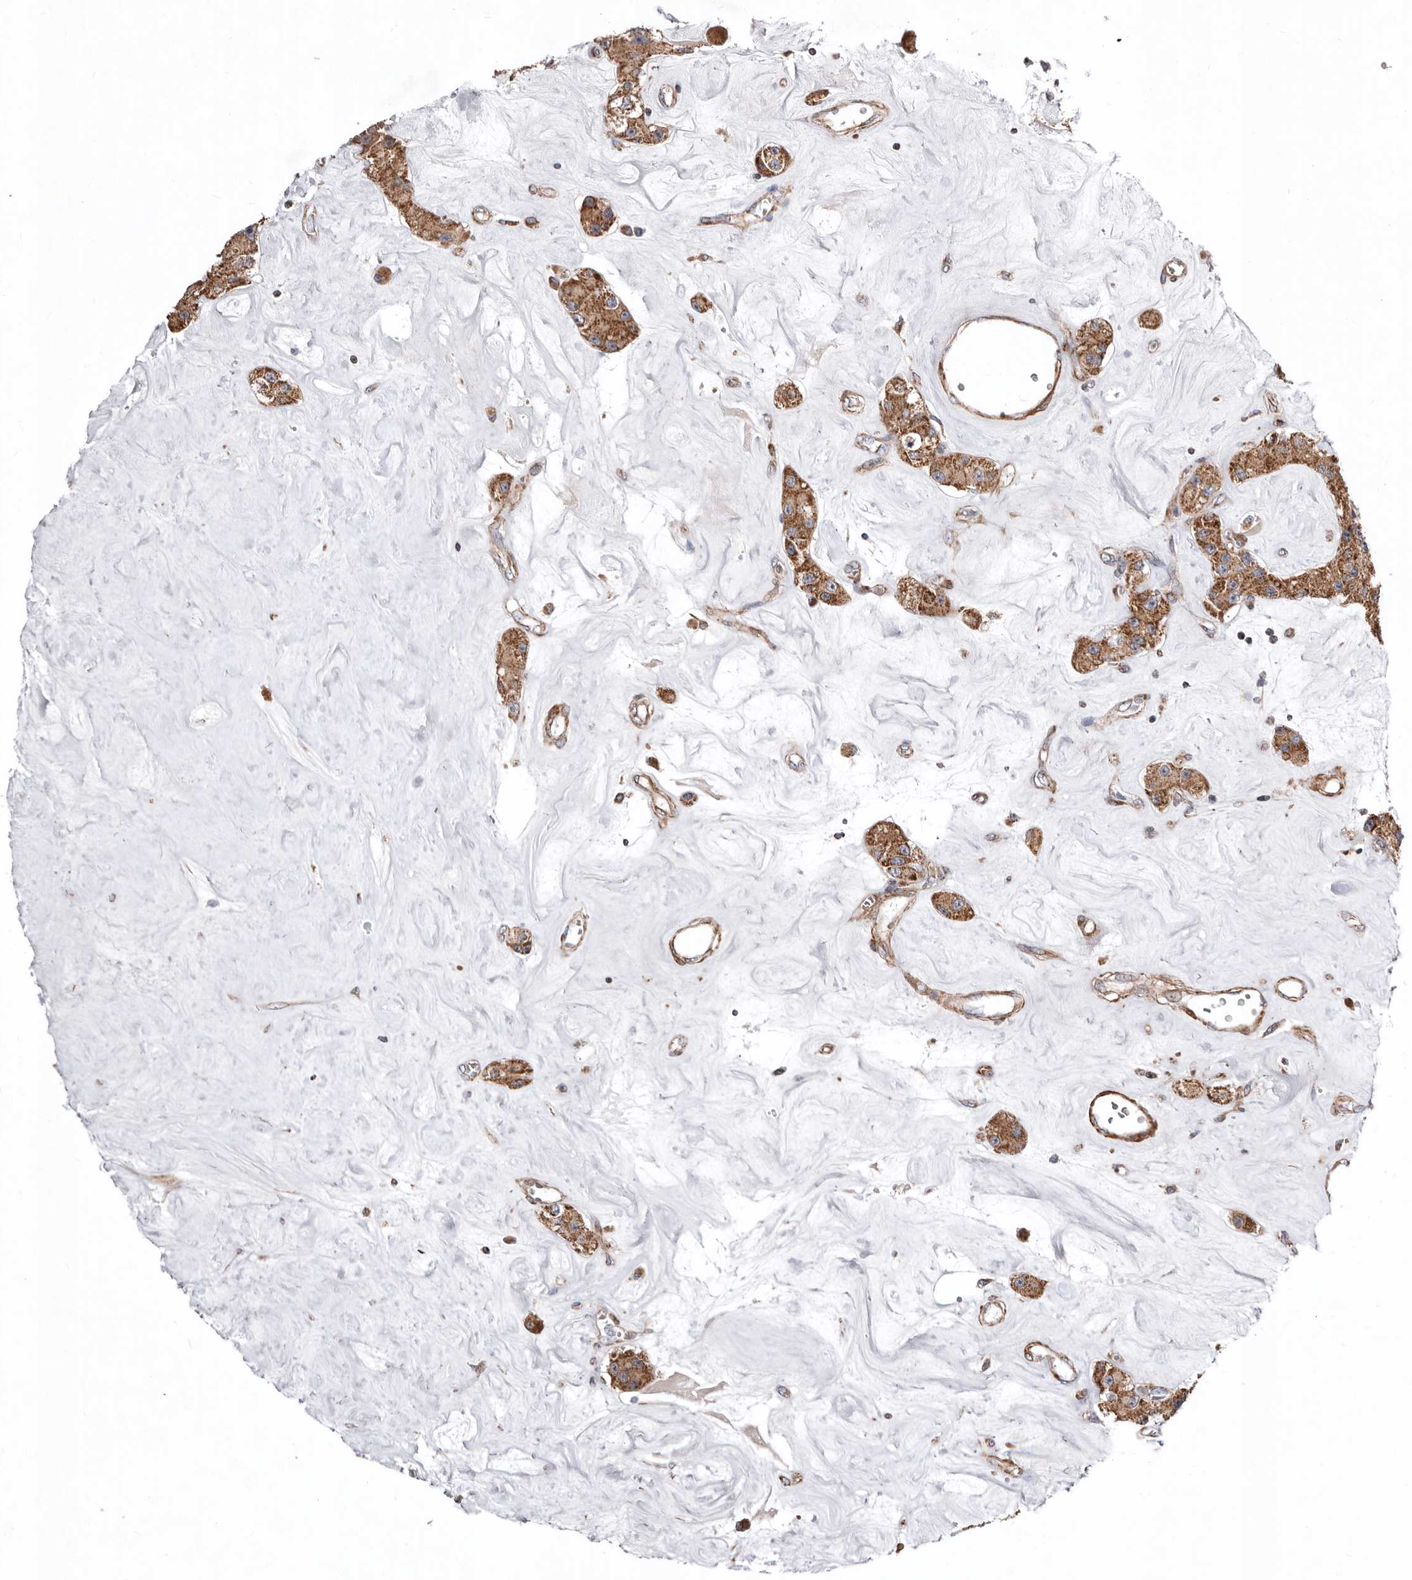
{"staining": {"intensity": "moderate", "quantity": ">75%", "location": "cytoplasmic/membranous"}, "tissue": "carcinoid", "cell_type": "Tumor cells", "image_type": "cancer", "snomed": [{"axis": "morphology", "description": "Carcinoid, malignant, NOS"}, {"axis": "topography", "description": "Pancreas"}], "caption": "Immunohistochemistry (IHC) (DAB) staining of human carcinoid reveals moderate cytoplasmic/membranous protein expression in about >75% of tumor cells. The staining is performed using DAB (3,3'-diaminobenzidine) brown chromogen to label protein expression. The nuclei are counter-stained blue using hematoxylin.", "gene": "PROKR1", "patient": {"sex": "male", "age": 41}}